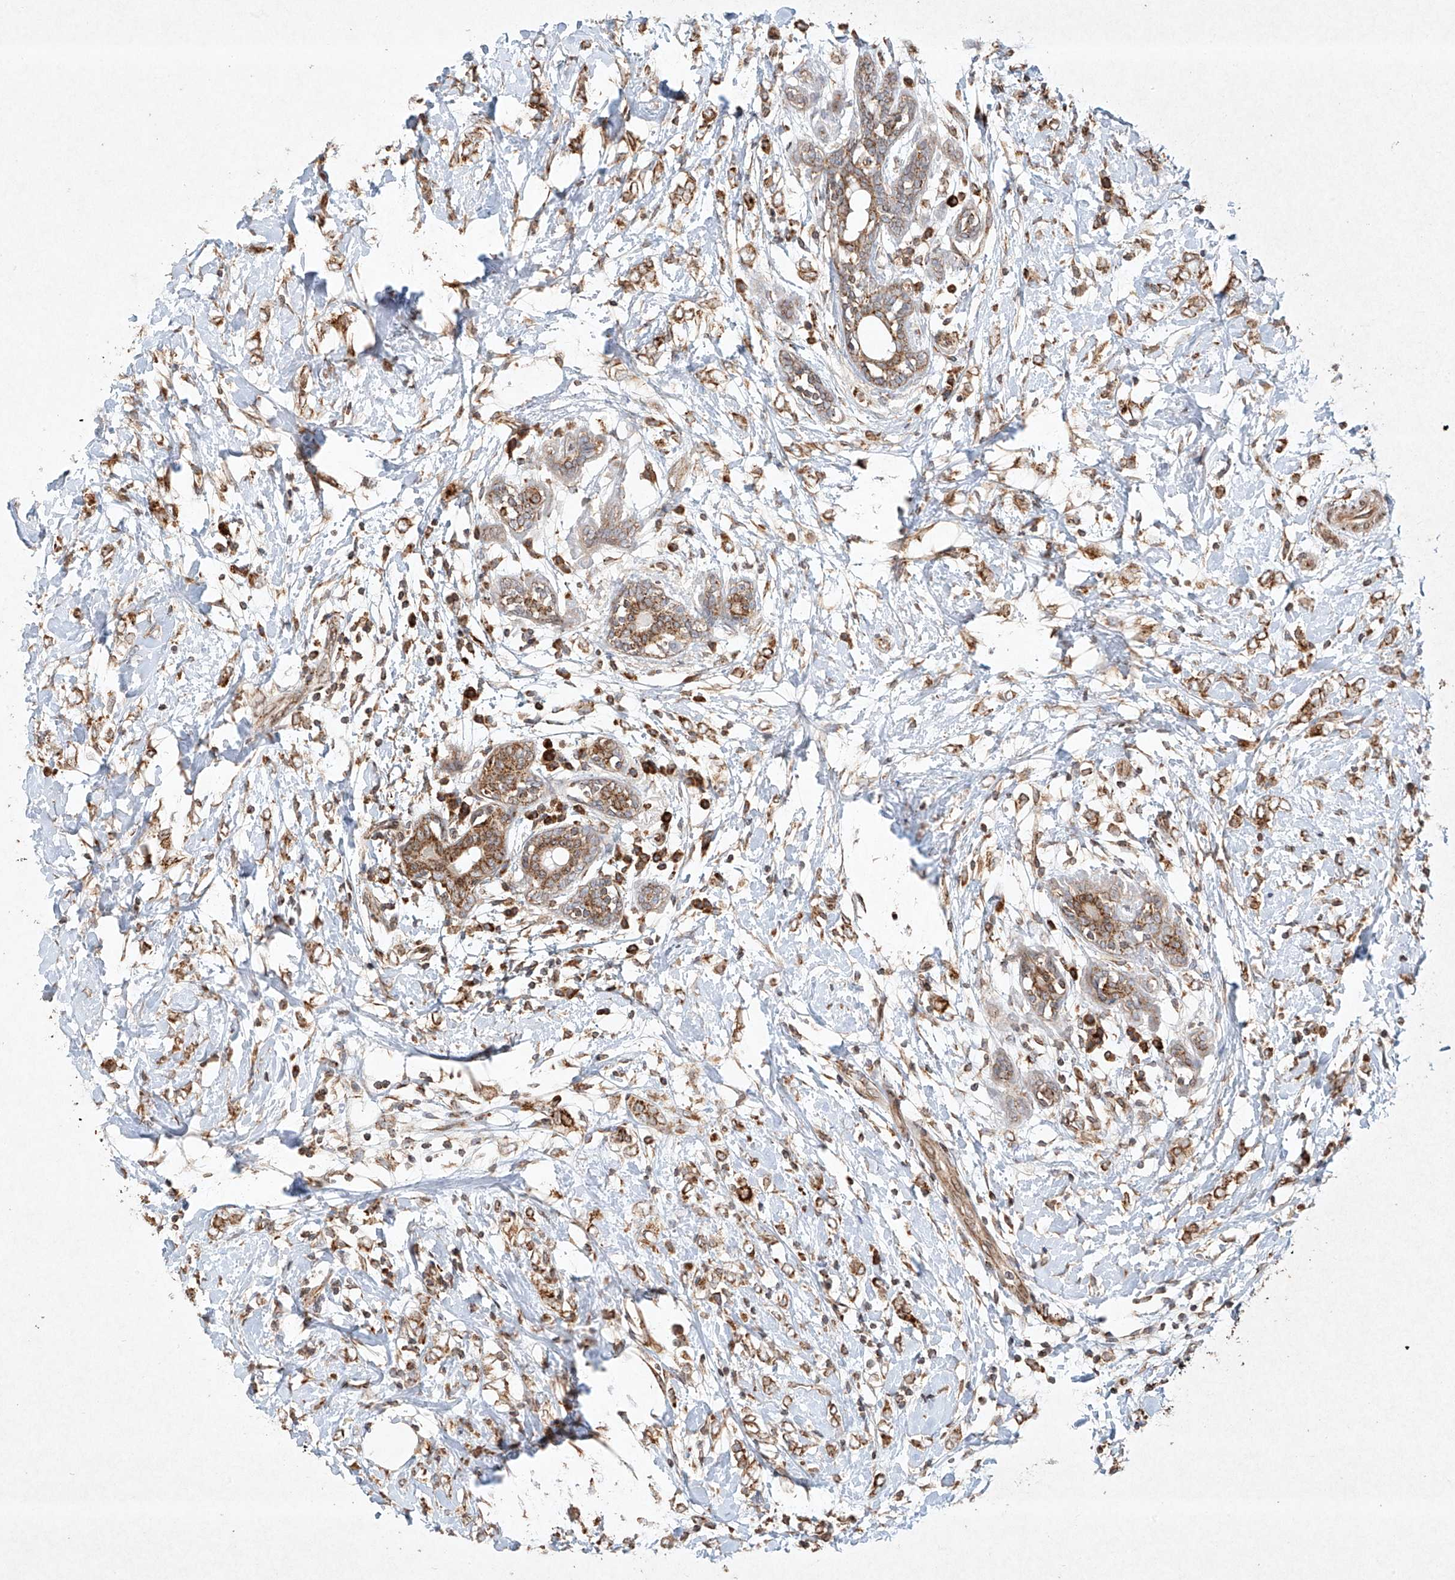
{"staining": {"intensity": "moderate", "quantity": ">75%", "location": "cytoplasmic/membranous"}, "tissue": "breast cancer", "cell_type": "Tumor cells", "image_type": "cancer", "snomed": [{"axis": "morphology", "description": "Normal tissue, NOS"}, {"axis": "morphology", "description": "Lobular carcinoma"}, {"axis": "topography", "description": "Breast"}], "caption": "Immunohistochemical staining of lobular carcinoma (breast) shows moderate cytoplasmic/membranous protein positivity in about >75% of tumor cells.", "gene": "SEMA3B", "patient": {"sex": "female", "age": 47}}